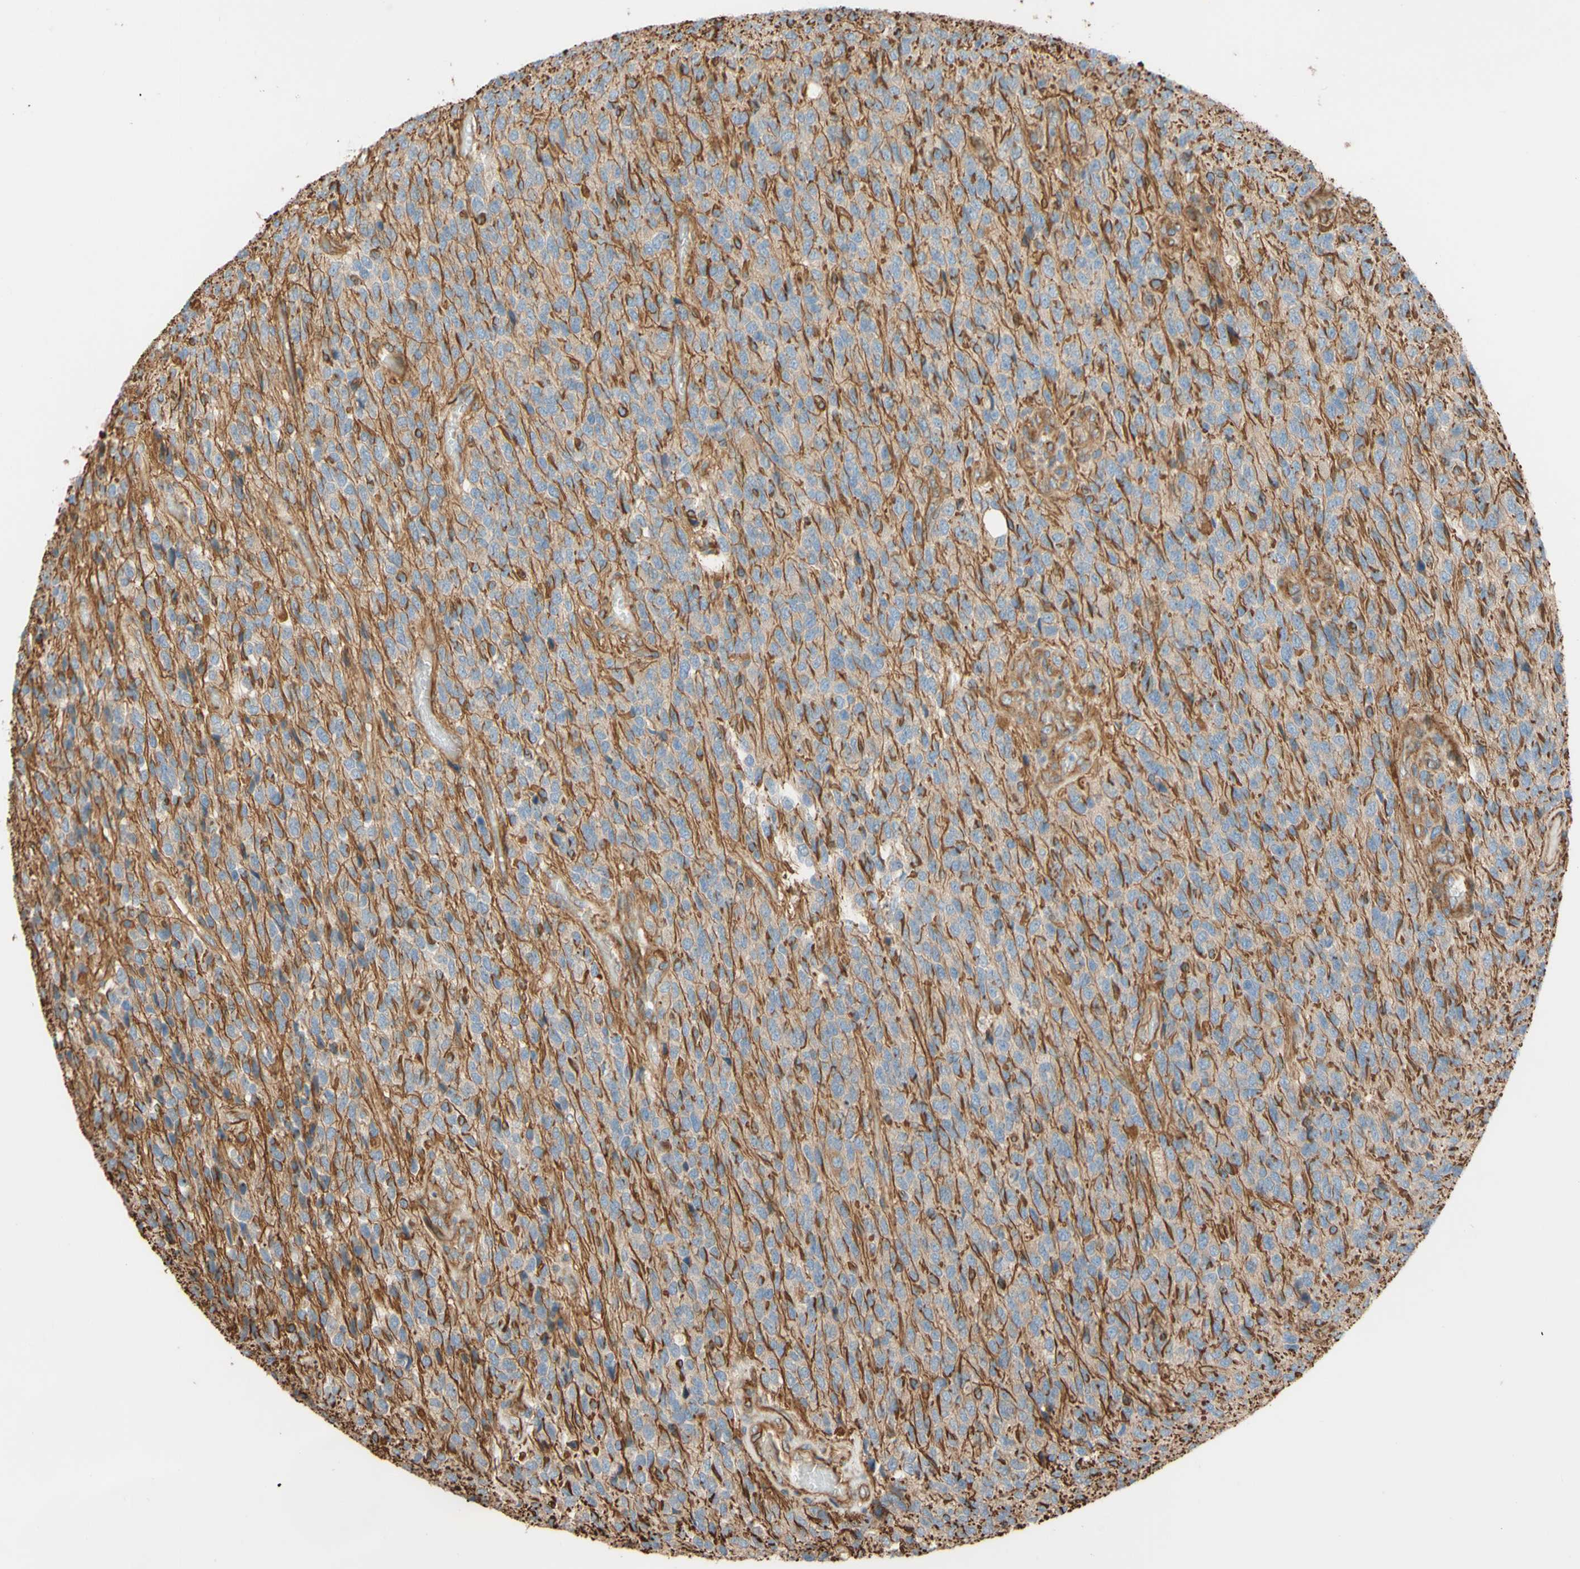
{"staining": {"intensity": "weak", "quantity": ">75%", "location": "cytoplasmic/membranous,nuclear"}, "tissue": "glioma", "cell_type": "Tumor cells", "image_type": "cancer", "snomed": [{"axis": "morphology", "description": "Glioma, malignant, High grade"}, {"axis": "topography", "description": "pancreas cauda"}], "caption": "Immunohistochemical staining of glioma shows weak cytoplasmic/membranous and nuclear protein positivity in approximately >75% of tumor cells. The staining was performed using DAB (3,3'-diaminobenzidine), with brown indicating positive protein expression. Nuclei are stained blue with hematoxylin.", "gene": "C1orf43", "patient": {"sex": "male", "age": 60}}